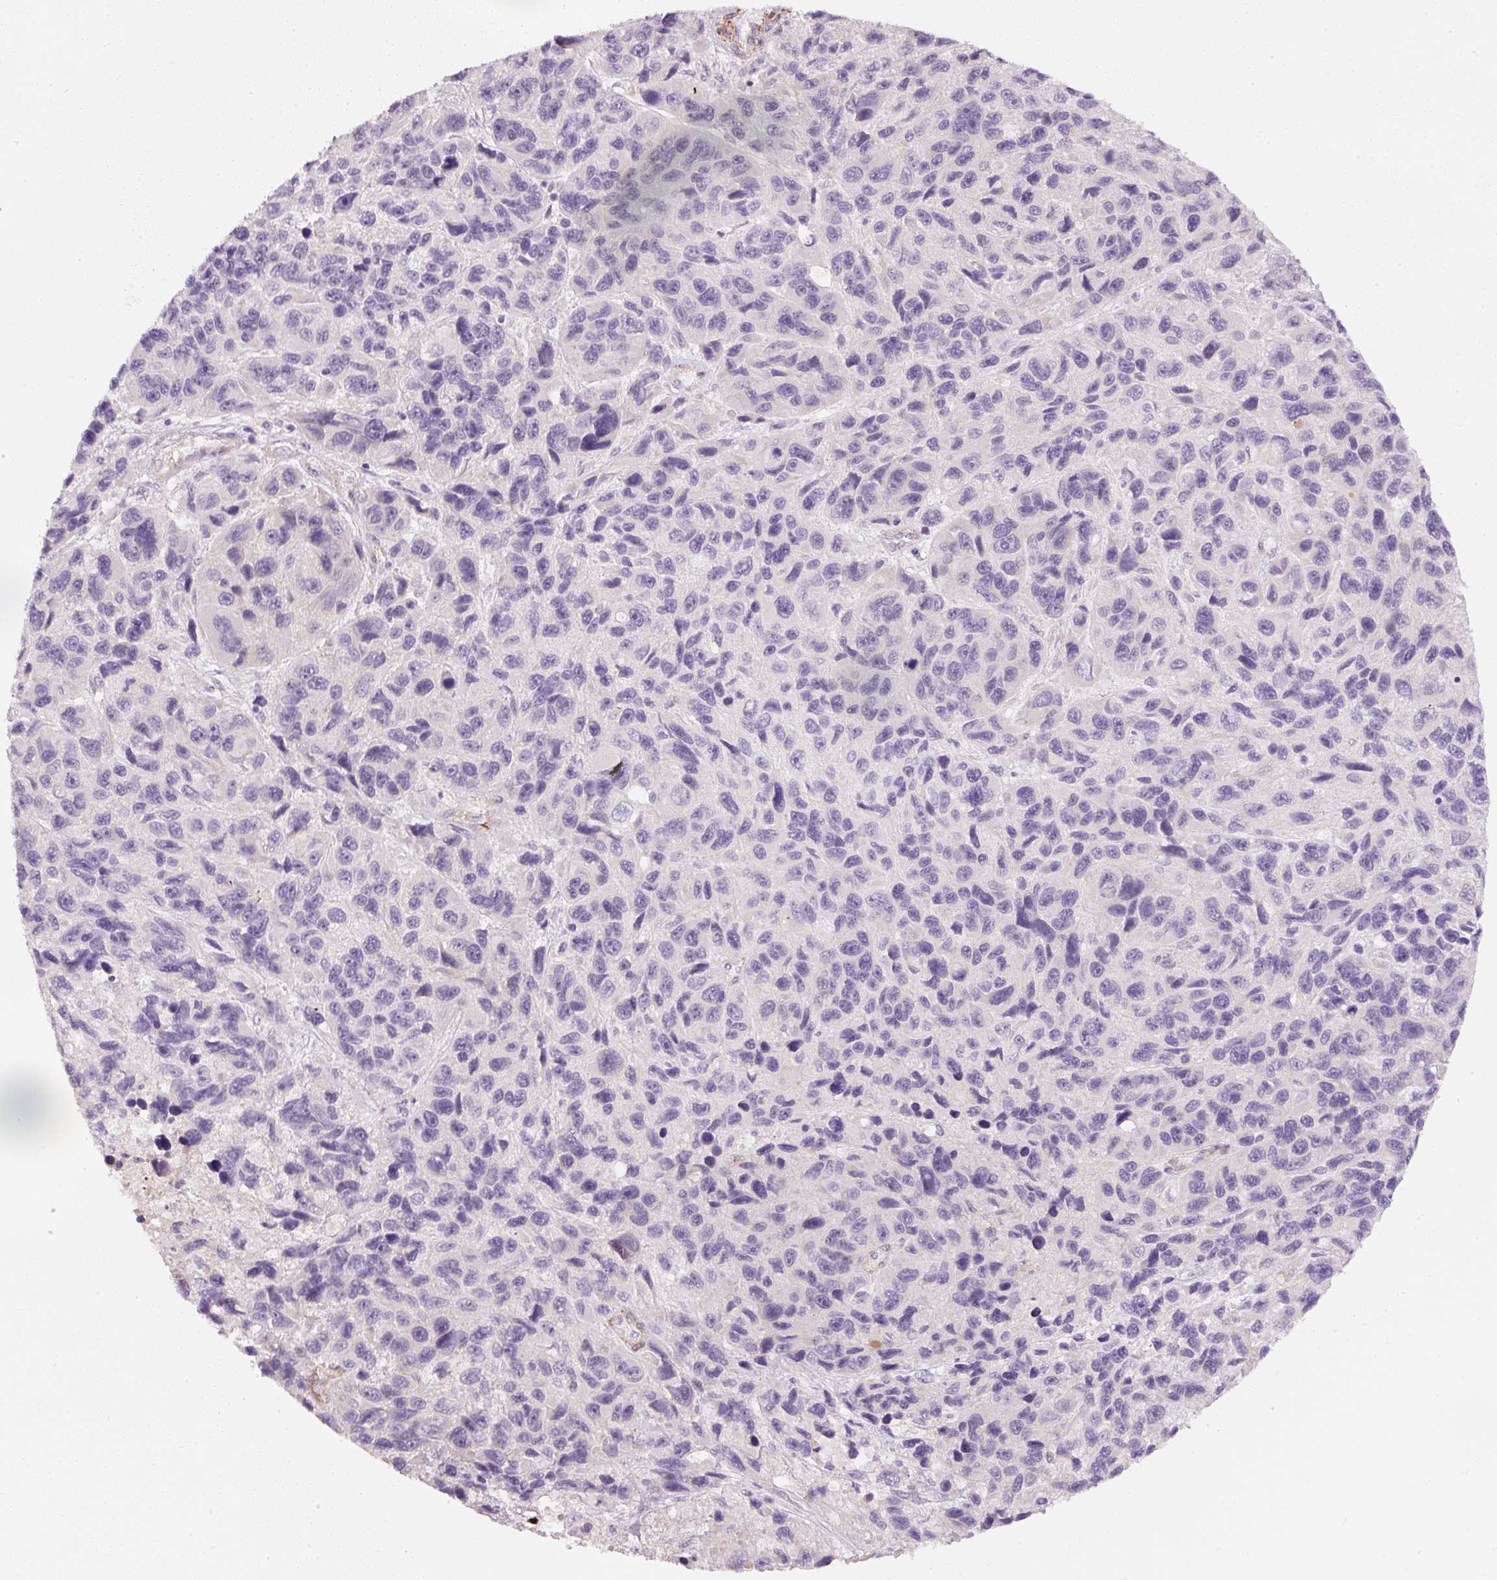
{"staining": {"intensity": "negative", "quantity": "none", "location": "none"}, "tissue": "melanoma", "cell_type": "Tumor cells", "image_type": "cancer", "snomed": [{"axis": "morphology", "description": "Malignant melanoma, NOS"}, {"axis": "topography", "description": "Skin"}], "caption": "A photomicrograph of melanoma stained for a protein shows no brown staining in tumor cells. (Stains: DAB (3,3'-diaminobenzidine) immunohistochemistry (IHC) with hematoxylin counter stain, Microscopy: brightfield microscopy at high magnification).", "gene": "TOGARAM1", "patient": {"sex": "male", "age": 53}}